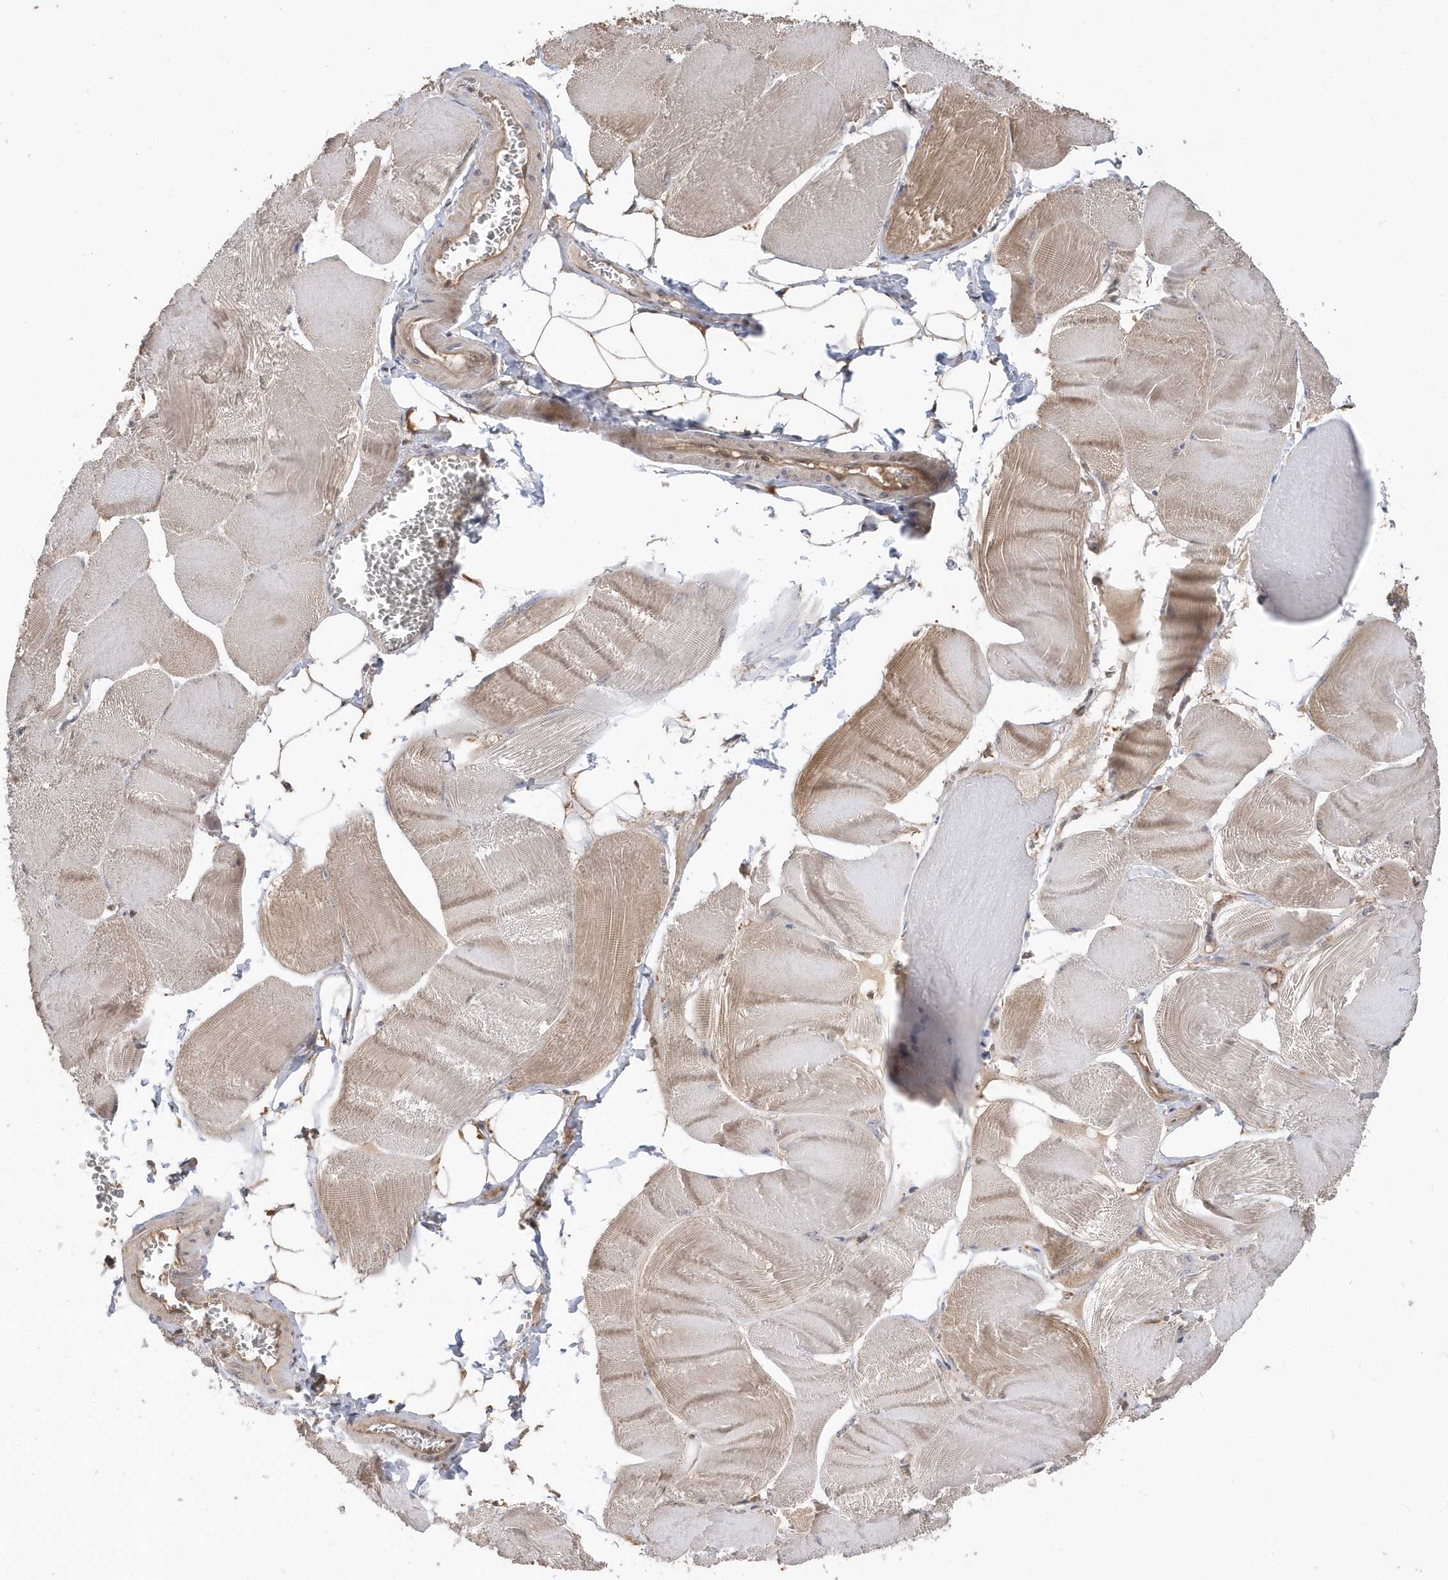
{"staining": {"intensity": "weak", "quantity": "25%-75%", "location": "cytoplasmic/membranous"}, "tissue": "skeletal muscle", "cell_type": "Myocytes", "image_type": "normal", "snomed": [{"axis": "morphology", "description": "Normal tissue, NOS"}, {"axis": "morphology", "description": "Basal cell carcinoma"}, {"axis": "topography", "description": "Skeletal muscle"}], "caption": "An immunohistochemistry histopathology image of benign tissue is shown. Protein staining in brown shows weak cytoplasmic/membranous positivity in skeletal muscle within myocytes.", "gene": "RPEL1", "patient": {"sex": "female", "age": 64}}